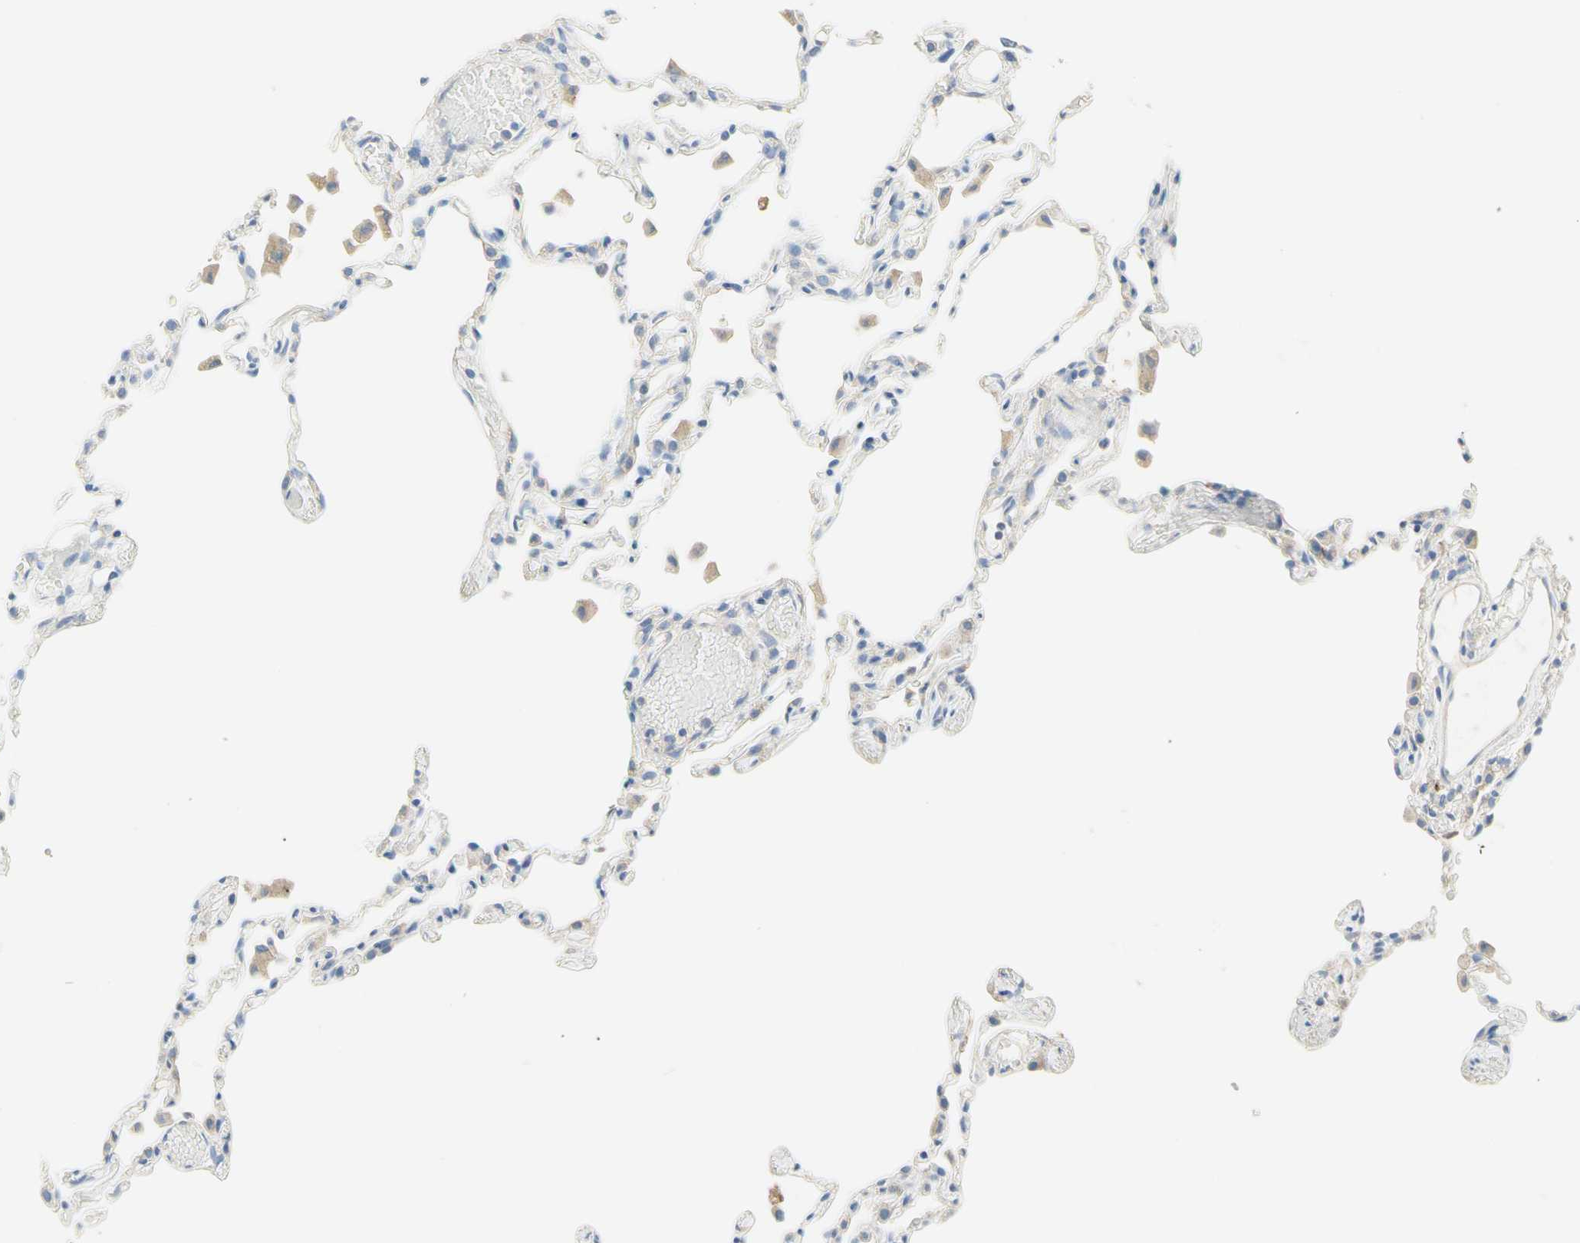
{"staining": {"intensity": "negative", "quantity": "none", "location": "none"}, "tissue": "lung", "cell_type": "Alveolar cells", "image_type": "normal", "snomed": [{"axis": "morphology", "description": "Normal tissue, NOS"}, {"axis": "topography", "description": "Lung"}], "caption": "High power microscopy micrograph of an immunohistochemistry (IHC) image of normal lung, revealing no significant expression in alveolar cells. (Stains: DAB IHC with hematoxylin counter stain, Microscopy: brightfield microscopy at high magnification).", "gene": "NECTIN4", "patient": {"sex": "female", "age": 49}}